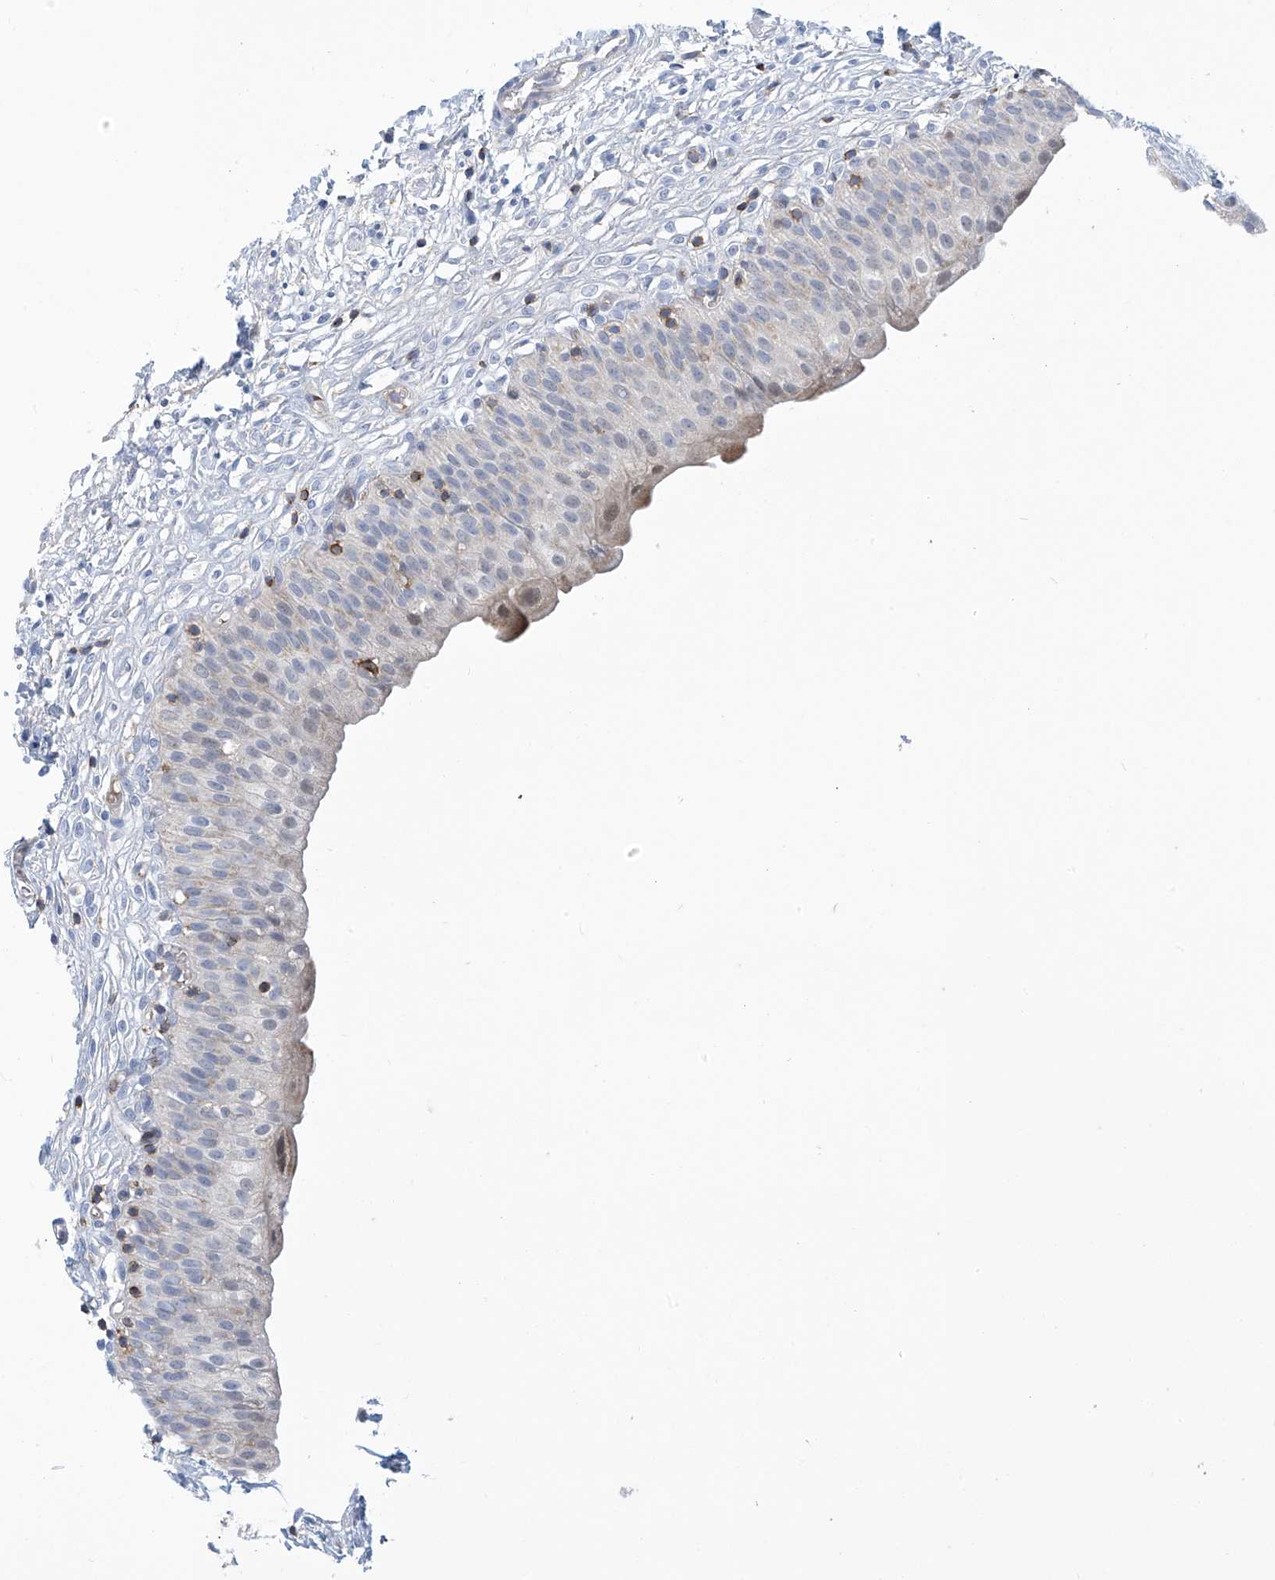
{"staining": {"intensity": "negative", "quantity": "none", "location": "none"}, "tissue": "urinary bladder", "cell_type": "Urothelial cells", "image_type": "normal", "snomed": [{"axis": "morphology", "description": "Normal tissue, NOS"}, {"axis": "topography", "description": "Urinary bladder"}], "caption": "This is a photomicrograph of immunohistochemistry (IHC) staining of unremarkable urinary bladder, which shows no expression in urothelial cells.", "gene": "IBA57", "patient": {"sex": "male", "age": 55}}